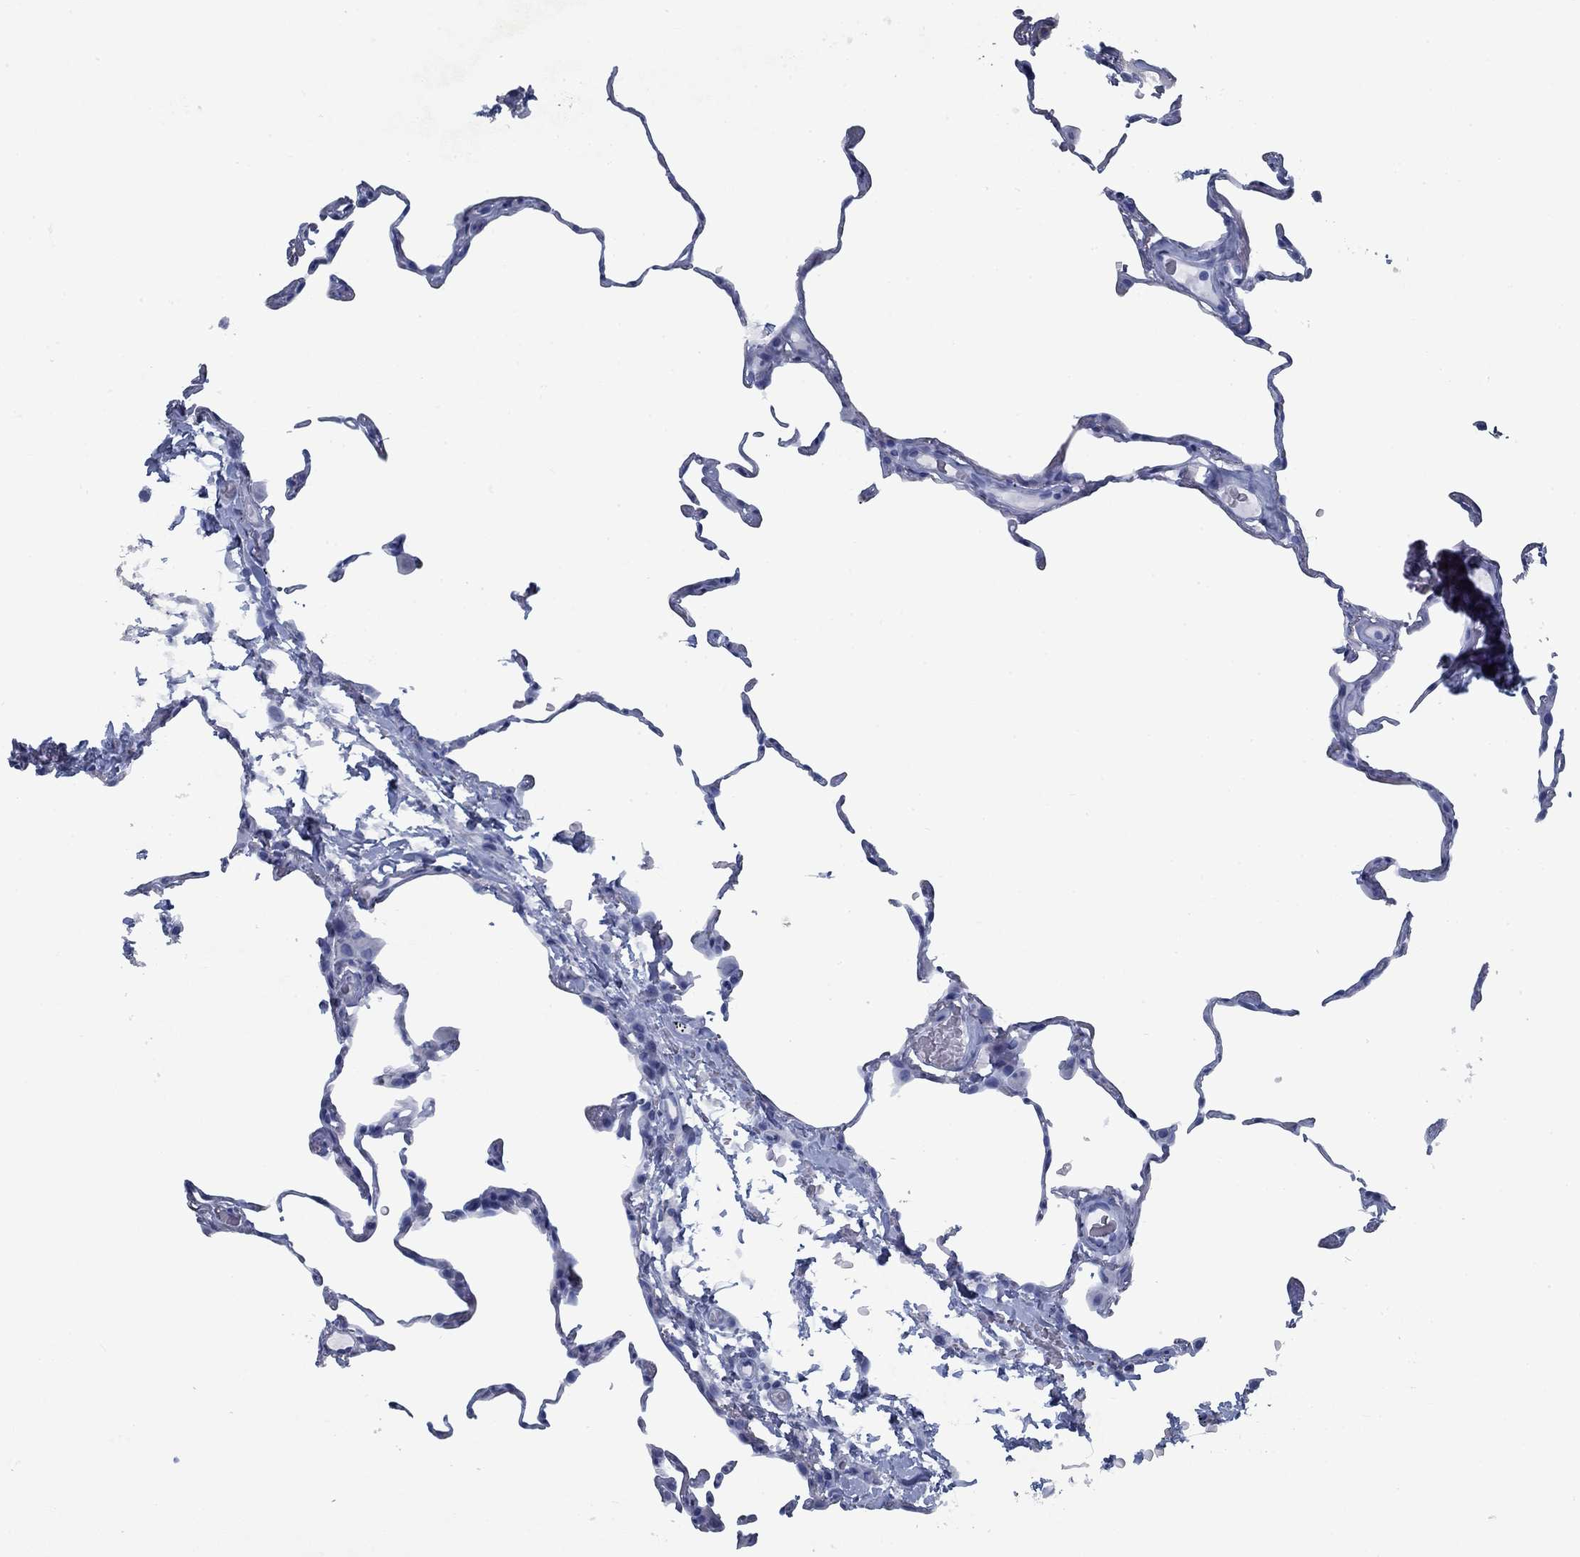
{"staining": {"intensity": "negative", "quantity": "none", "location": "none"}, "tissue": "lung", "cell_type": "Alveolar cells", "image_type": "normal", "snomed": [{"axis": "morphology", "description": "Normal tissue, NOS"}, {"axis": "topography", "description": "Lung"}], "caption": "Immunohistochemistry of benign human lung shows no expression in alveolar cells. (Immunohistochemistry, brightfield microscopy, high magnification).", "gene": "PNMA8A", "patient": {"sex": "female", "age": 57}}